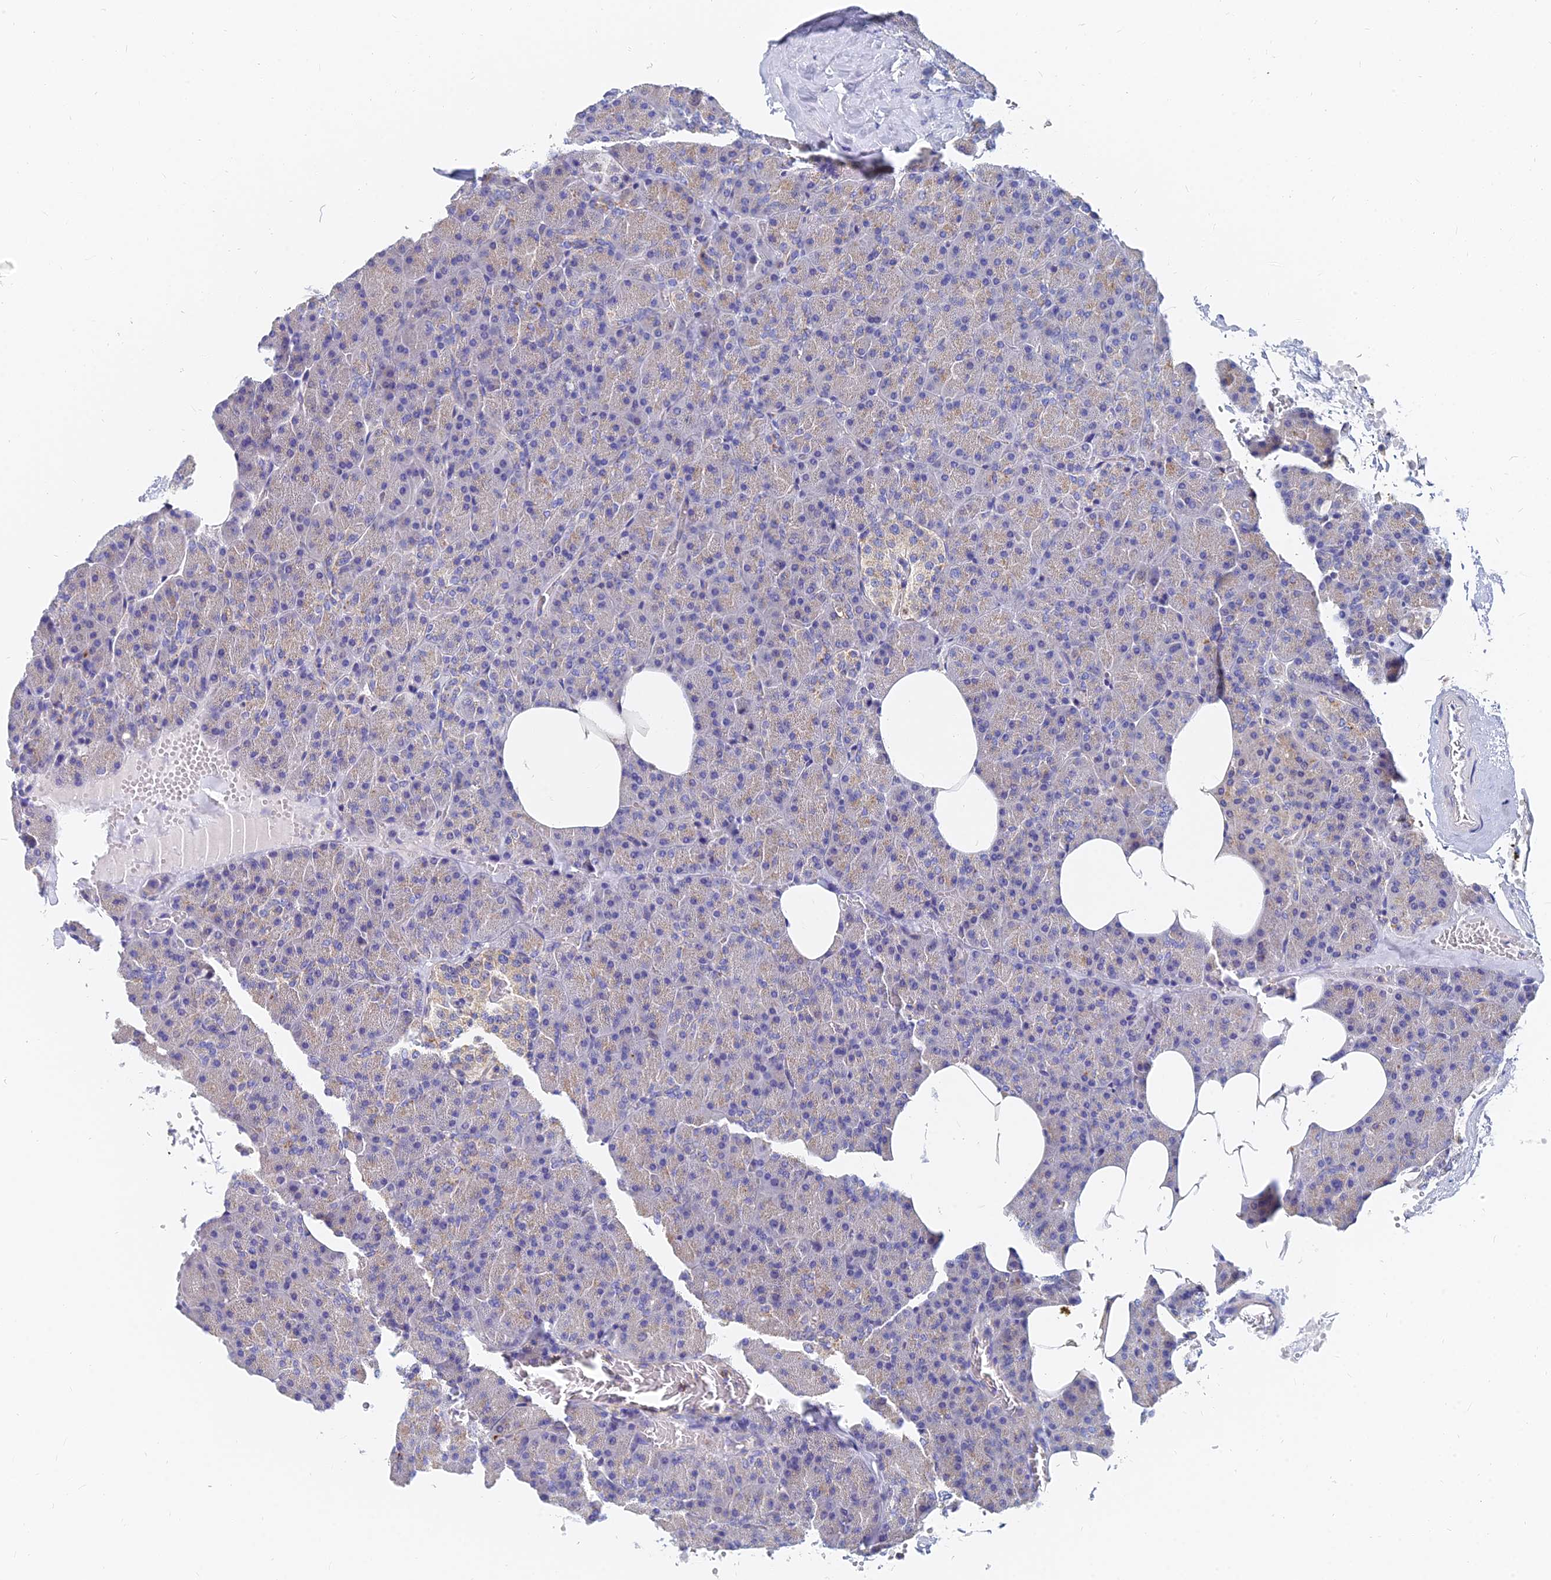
{"staining": {"intensity": "weak", "quantity": "<25%", "location": "cytoplasmic/membranous"}, "tissue": "pancreas", "cell_type": "Exocrine glandular cells", "image_type": "normal", "snomed": [{"axis": "morphology", "description": "Normal tissue, NOS"}, {"axis": "morphology", "description": "Carcinoid, malignant, NOS"}, {"axis": "topography", "description": "Pancreas"}], "caption": "Micrograph shows no protein positivity in exocrine glandular cells of normal pancreas. (Immunohistochemistry, brightfield microscopy, high magnification).", "gene": "SPNS1", "patient": {"sex": "female", "age": 35}}